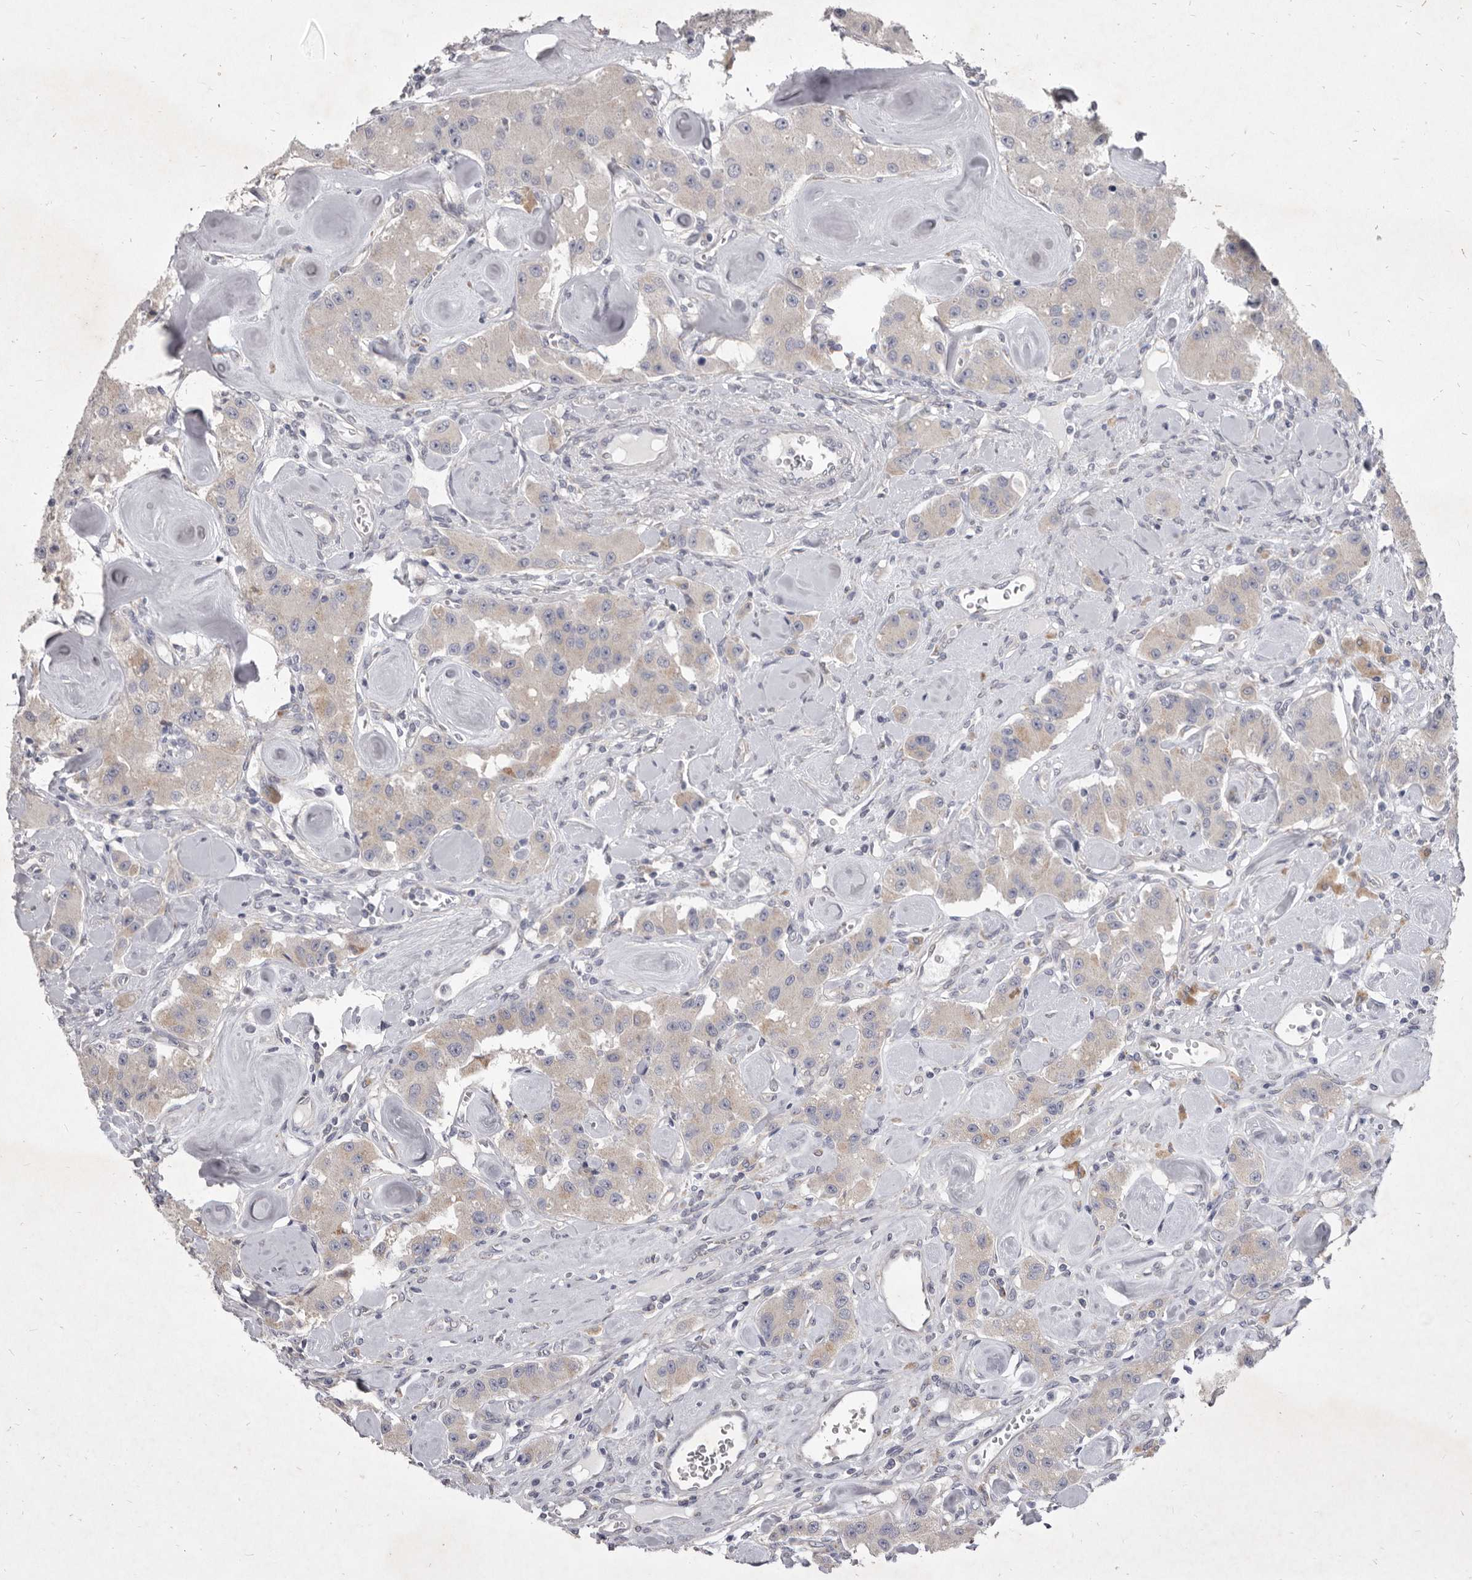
{"staining": {"intensity": "negative", "quantity": "none", "location": "none"}, "tissue": "carcinoid", "cell_type": "Tumor cells", "image_type": "cancer", "snomed": [{"axis": "morphology", "description": "Carcinoid, malignant, NOS"}, {"axis": "topography", "description": "Pancreas"}], "caption": "Photomicrograph shows no significant protein expression in tumor cells of carcinoid (malignant). Brightfield microscopy of immunohistochemistry (IHC) stained with DAB (brown) and hematoxylin (blue), captured at high magnification.", "gene": "P2RX6", "patient": {"sex": "male", "age": 41}}